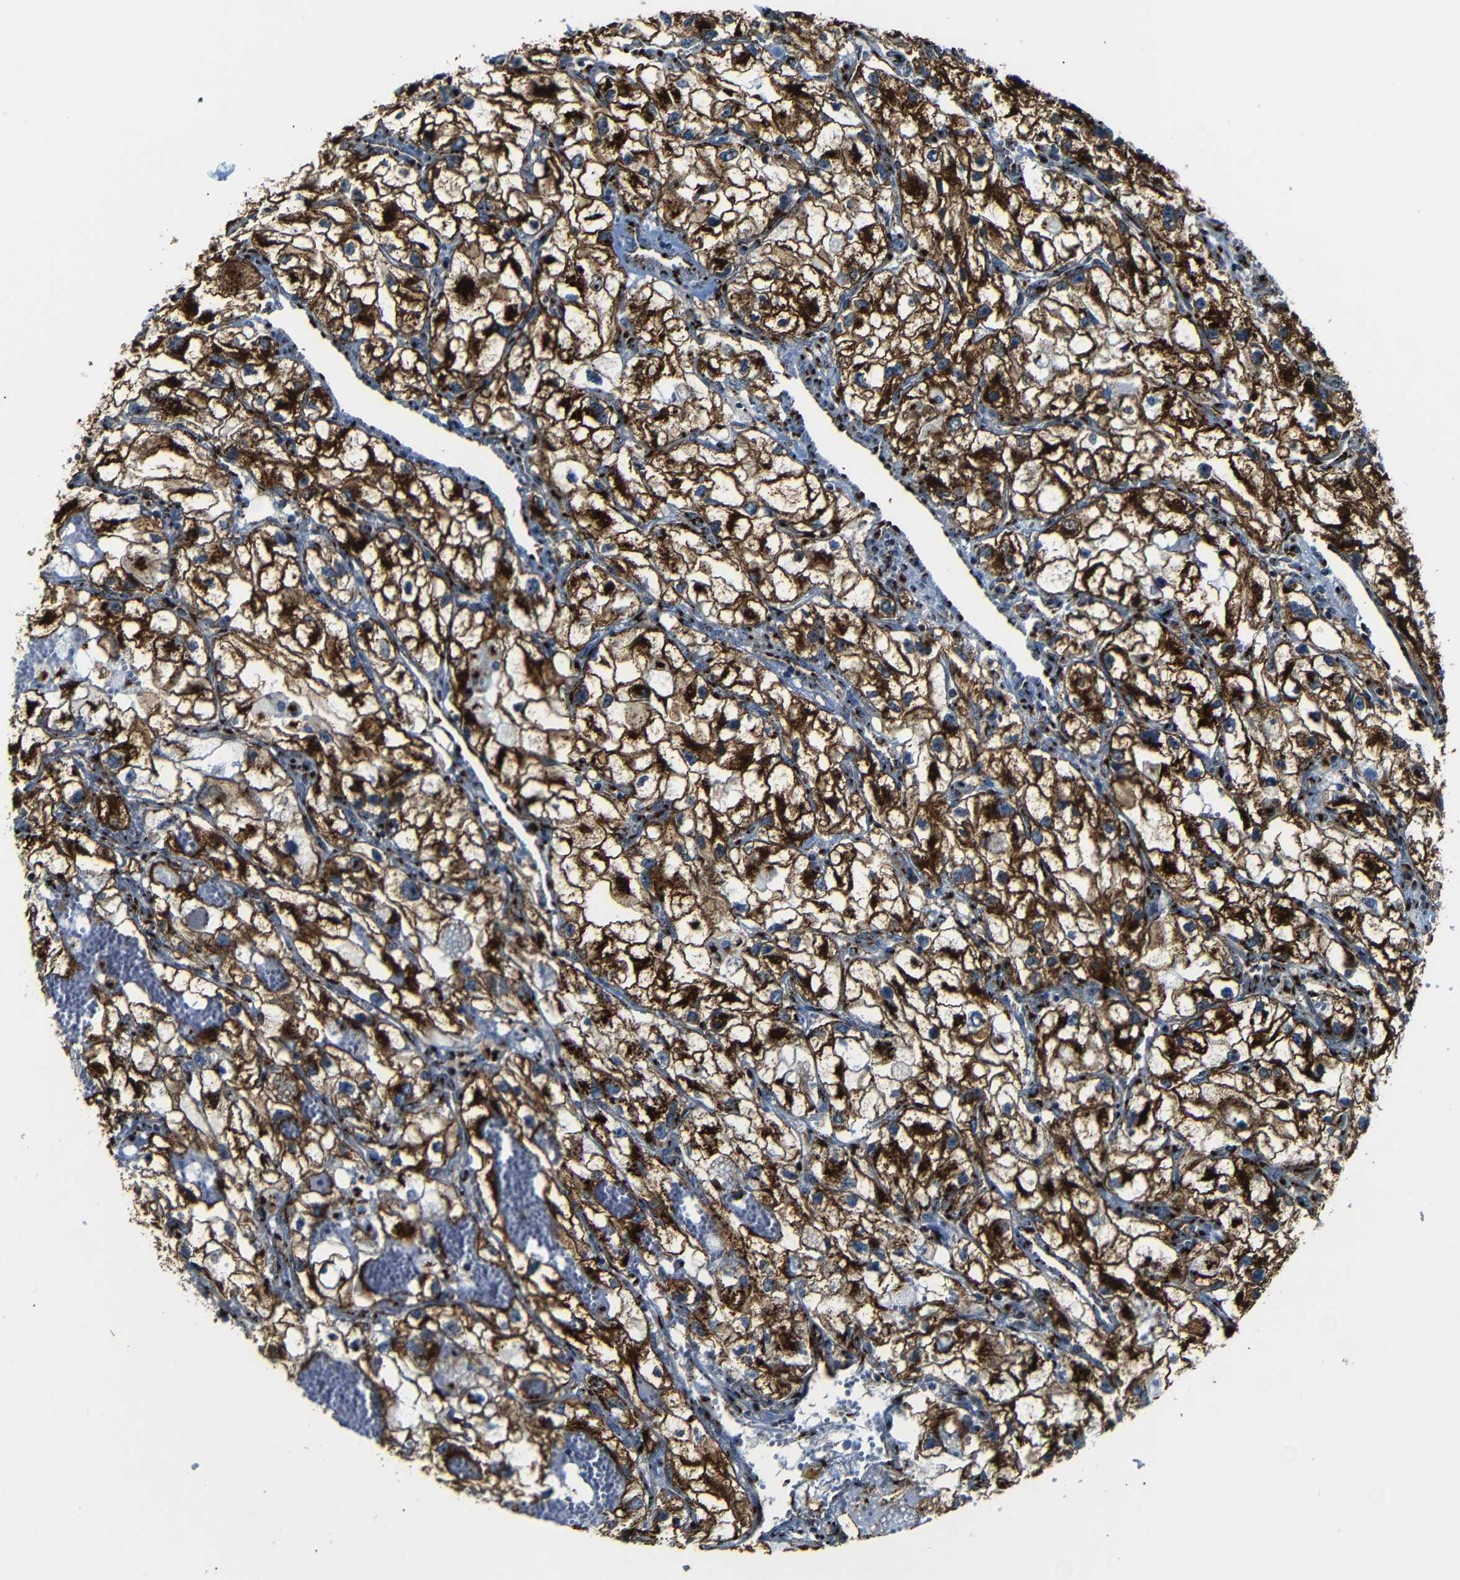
{"staining": {"intensity": "strong", "quantity": ">75%", "location": "cytoplasmic/membranous"}, "tissue": "renal cancer", "cell_type": "Tumor cells", "image_type": "cancer", "snomed": [{"axis": "morphology", "description": "Adenocarcinoma, NOS"}, {"axis": "topography", "description": "Kidney"}], "caption": "A brown stain labels strong cytoplasmic/membranous expression of a protein in human renal adenocarcinoma tumor cells. The staining was performed using DAB (3,3'-diaminobenzidine) to visualize the protein expression in brown, while the nuclei were stained in blue with hematoxylin (Magnification: 20x).", "gene": "TGOLN2", "patient": {"sex": "female", "age": 70}}